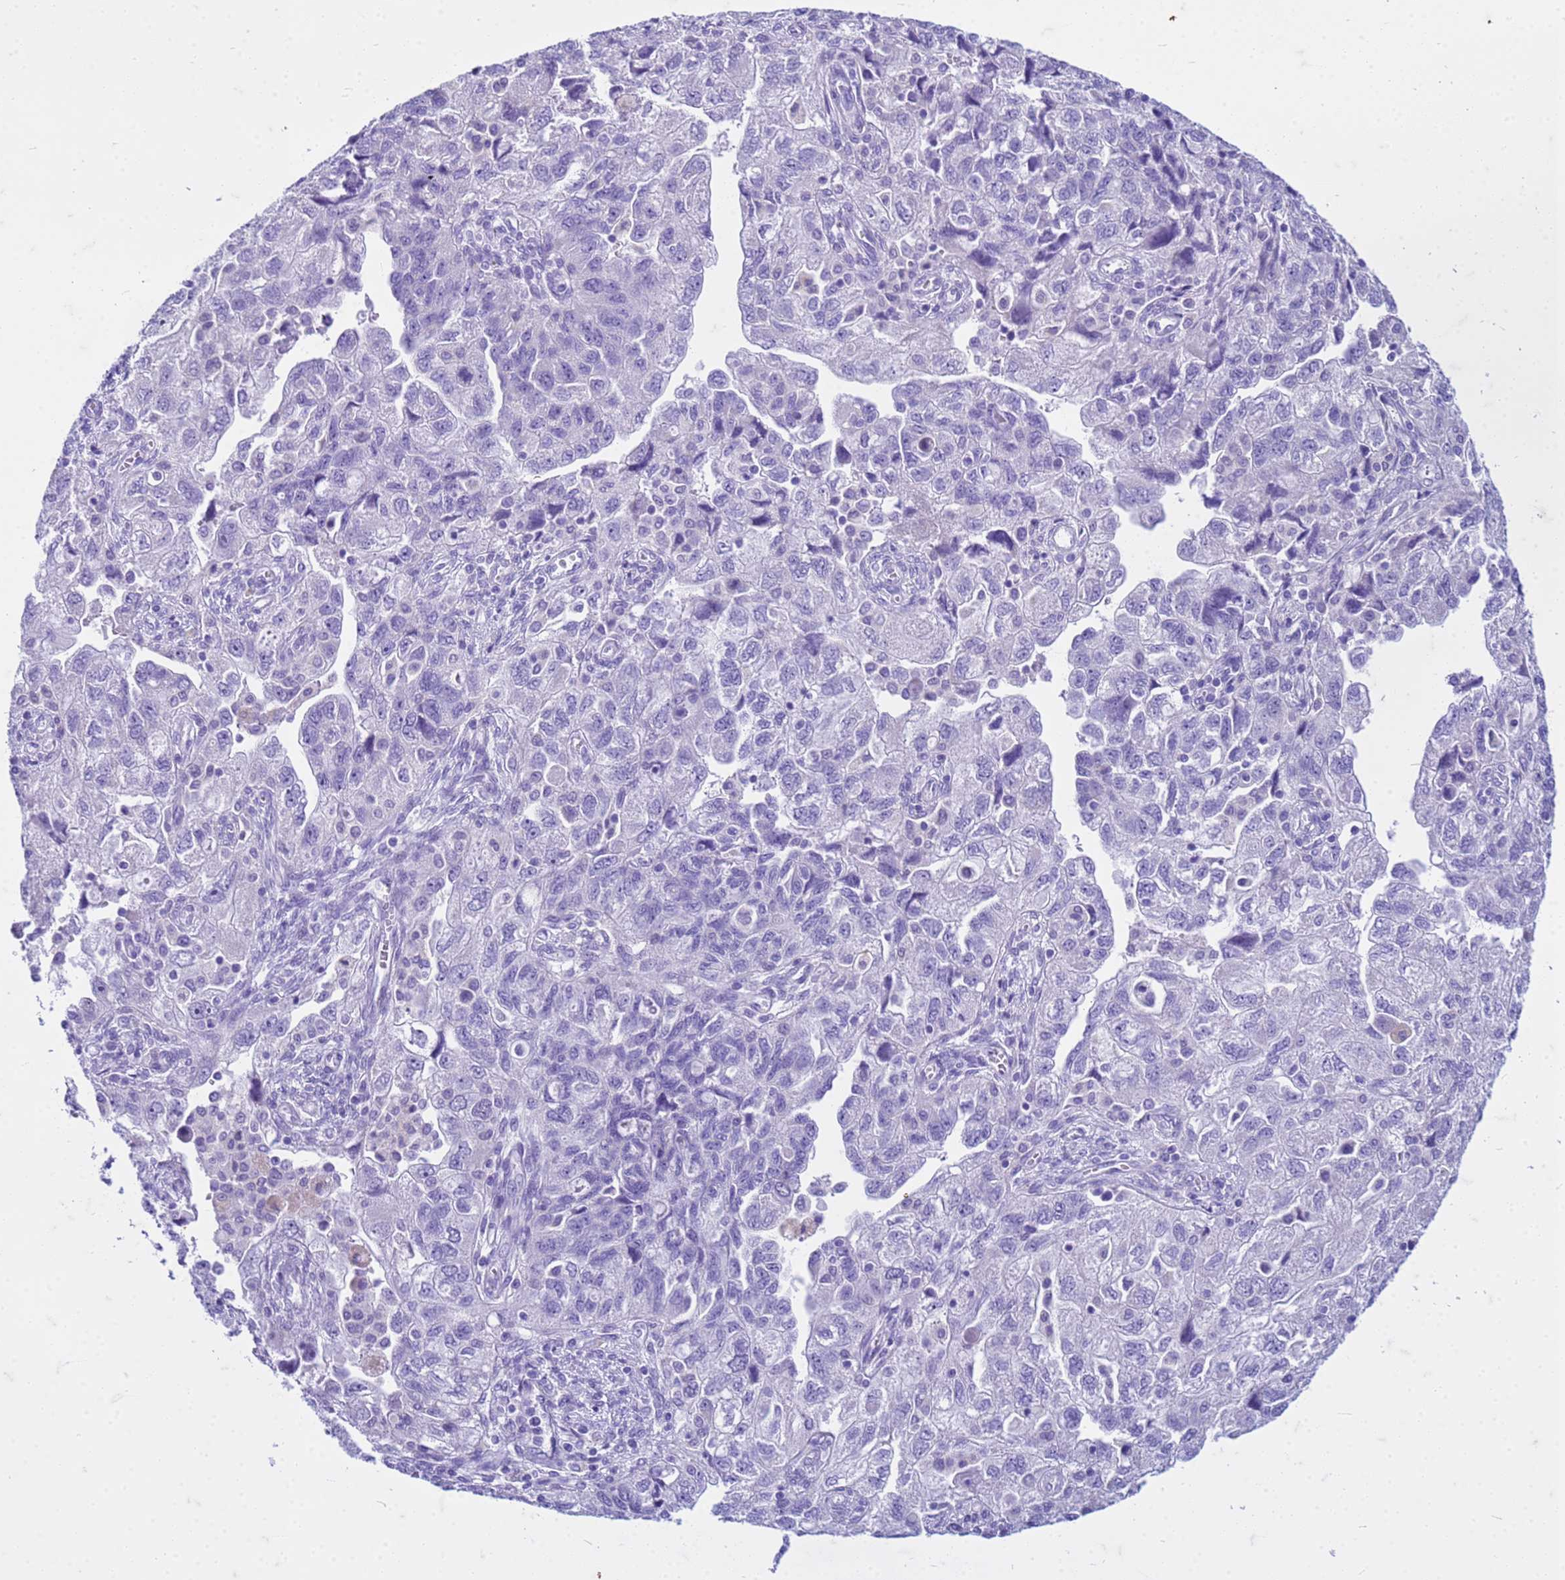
{"staining": {"intensity": "negative", "quantity": "none", "location": "none"}, "tissue": "ovarian cancer", "cell_type": "Tumor cells", "image_type": "cancer", "snomed": [{"axis": "morphology", "description": "Carcinoma, NOS"}, {"axis": "morphology", "description": "Cystadenocarcinoma, serous, NOS"}, {"axis": "topography", "description": "Ovary"}], "caption": "Immunohistochemical staining of human ovarian cancer shows no significant positivity in tumor cells. (IHC, brightfield microscopy, high magnification).", "gene": "CFAP100", "patient": {"sex": "female", "age": 69}}